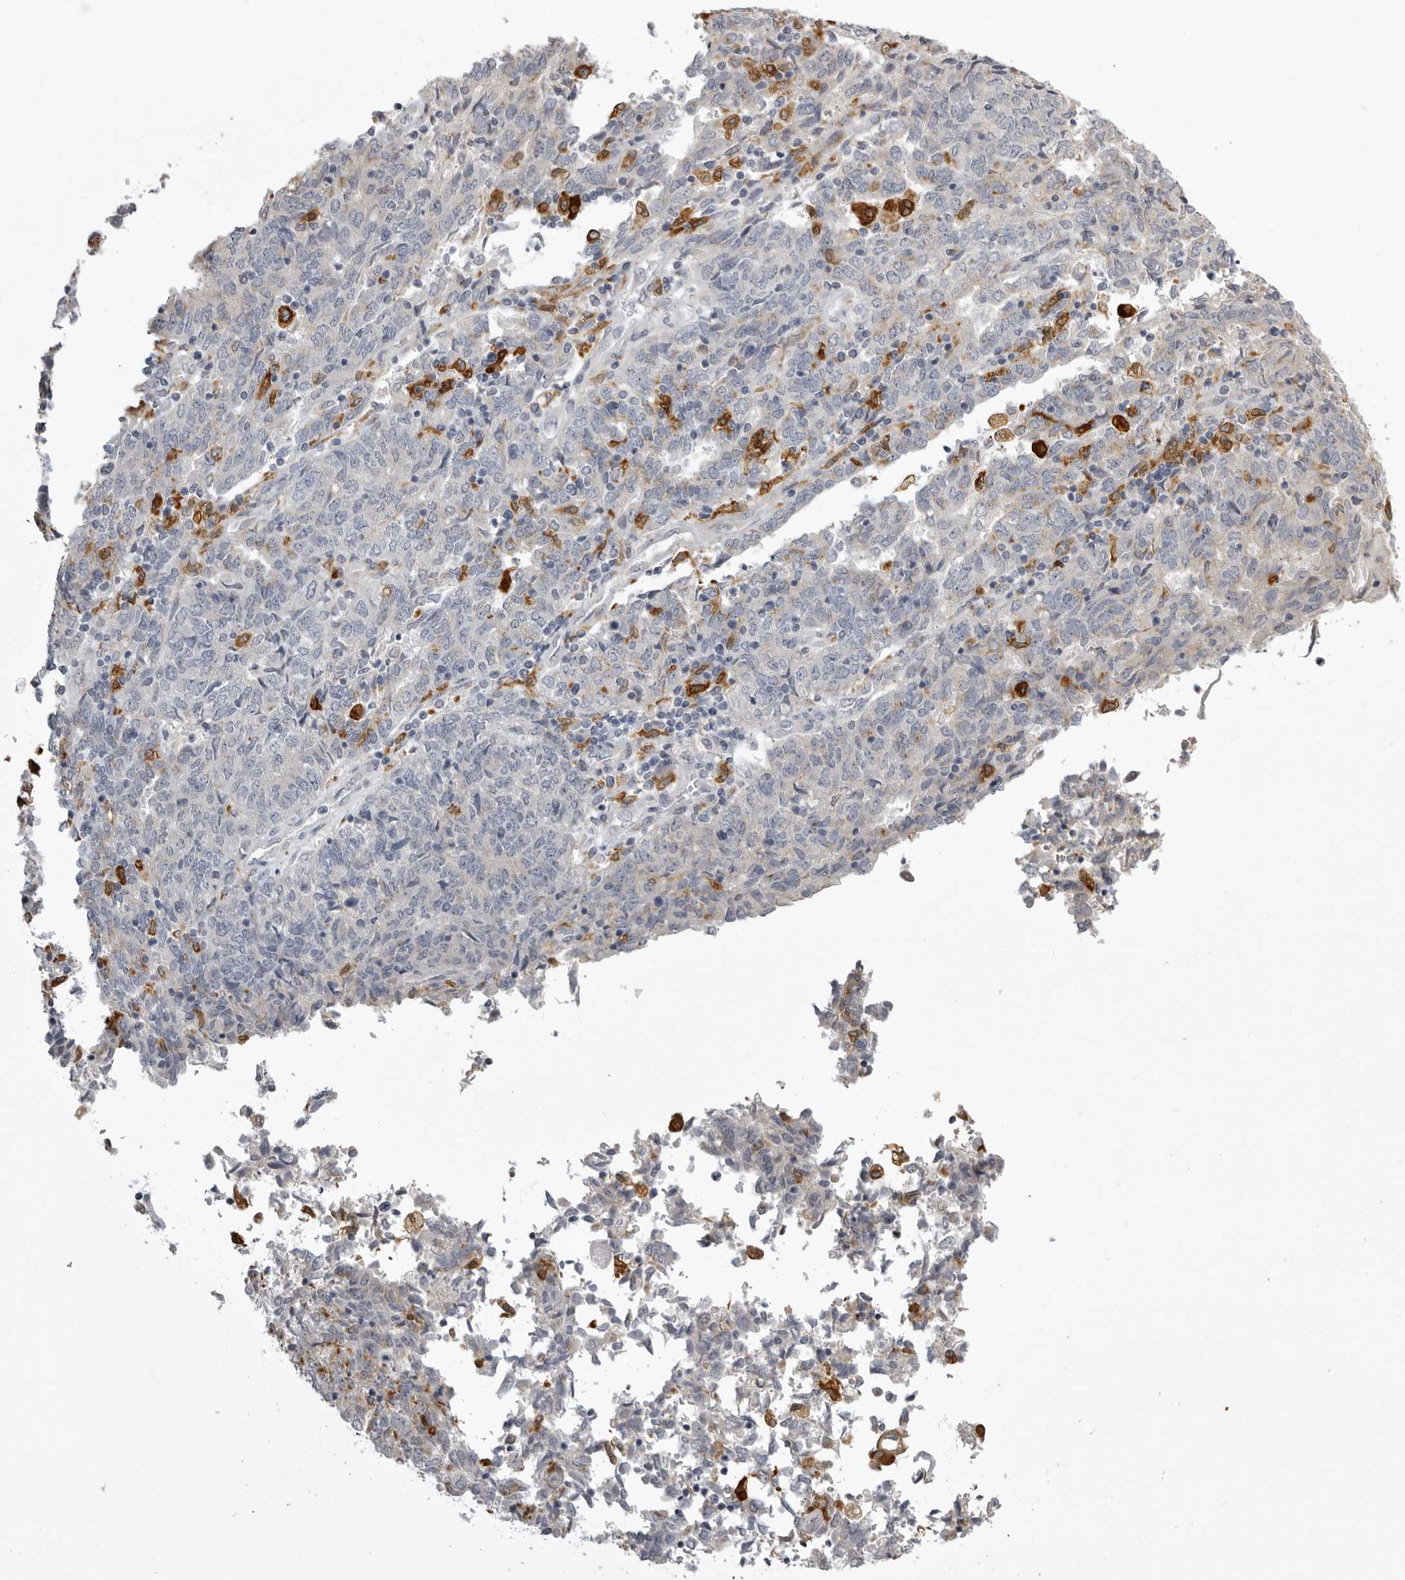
{"staining": {"intensity": "weak", "quantity": "<25%", "location": "cytoplasmic/membranous"}, "tissue": "endometrial cancer", "cell_type": "Tumor cells", "image_type": "cancer", "snomed": [{"axis": "morphology", "description": "Adenocarcinoma, NOS"}, {"axis": "topography", "description": "Endometrium"}], "caption": "This is an immunohistochemistry (IHC) histopathology image of adenocarcinoma (endometrial). There is no expression in tumor cells.", "gene": "NCEH1", "patient": {"sex": "female", "age": 80}}